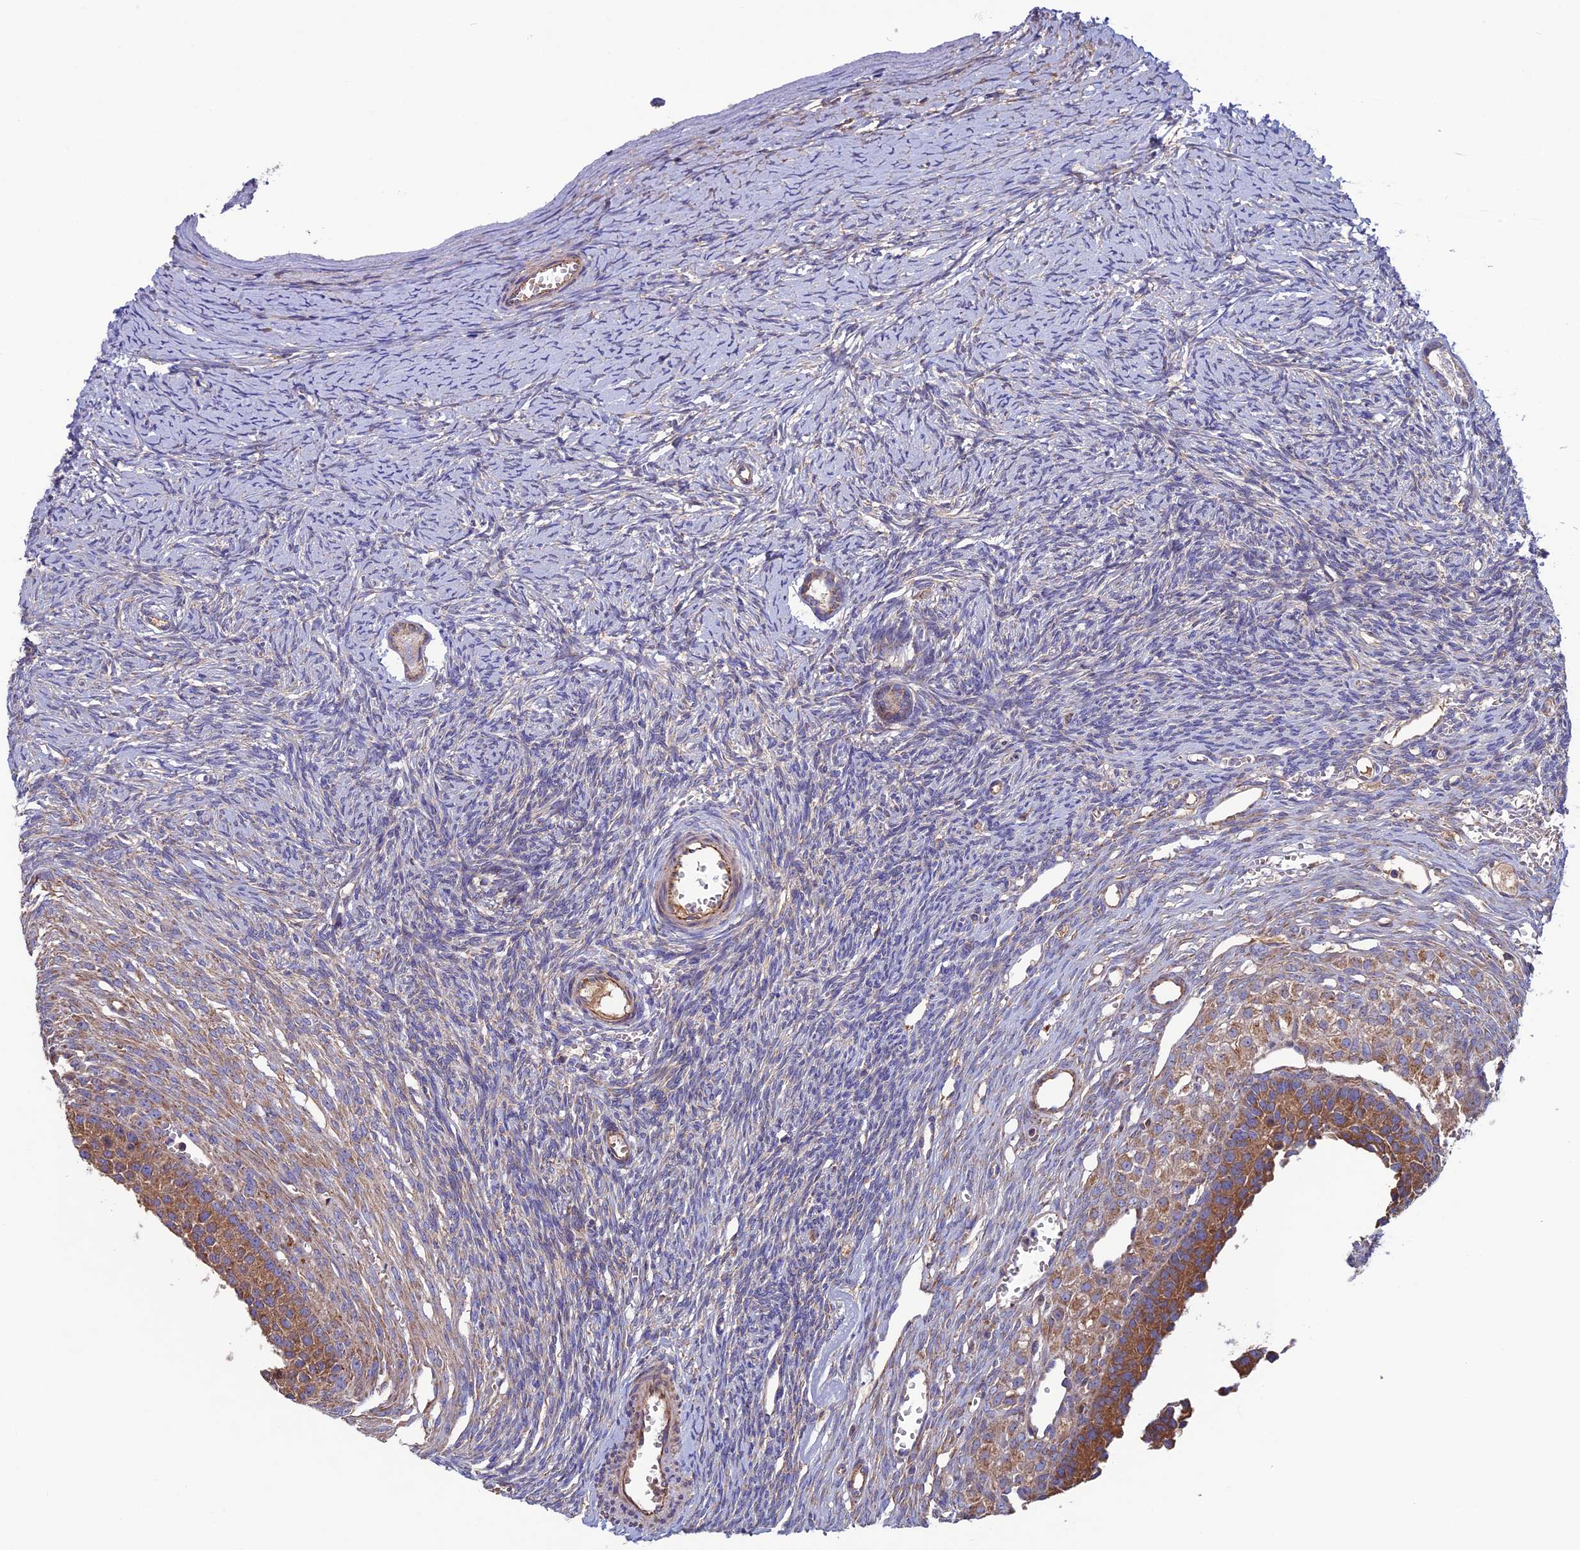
{"staining": {"intensity": "negative", "quantity": "none", "location": "none"}, "tissue": "ovary", "cell_type": "Ovarian stroma cells", "image_type": "normal", "snomed": [{"axis": "morphology", "description": "Normal tissue, NOS"}, {"axis": "topography", "description": "Ovary"}], "caption": "An immunohistochemistry (IHC) micrograph of normal ovary is shown. There is no staining in ovarian stroma cells of ovary. (DAB (3,3'-diaminobenzidine) IHC, high magnification).", "gene": "SLC15A5", "patient": {"sex": "female", "age": 39}}